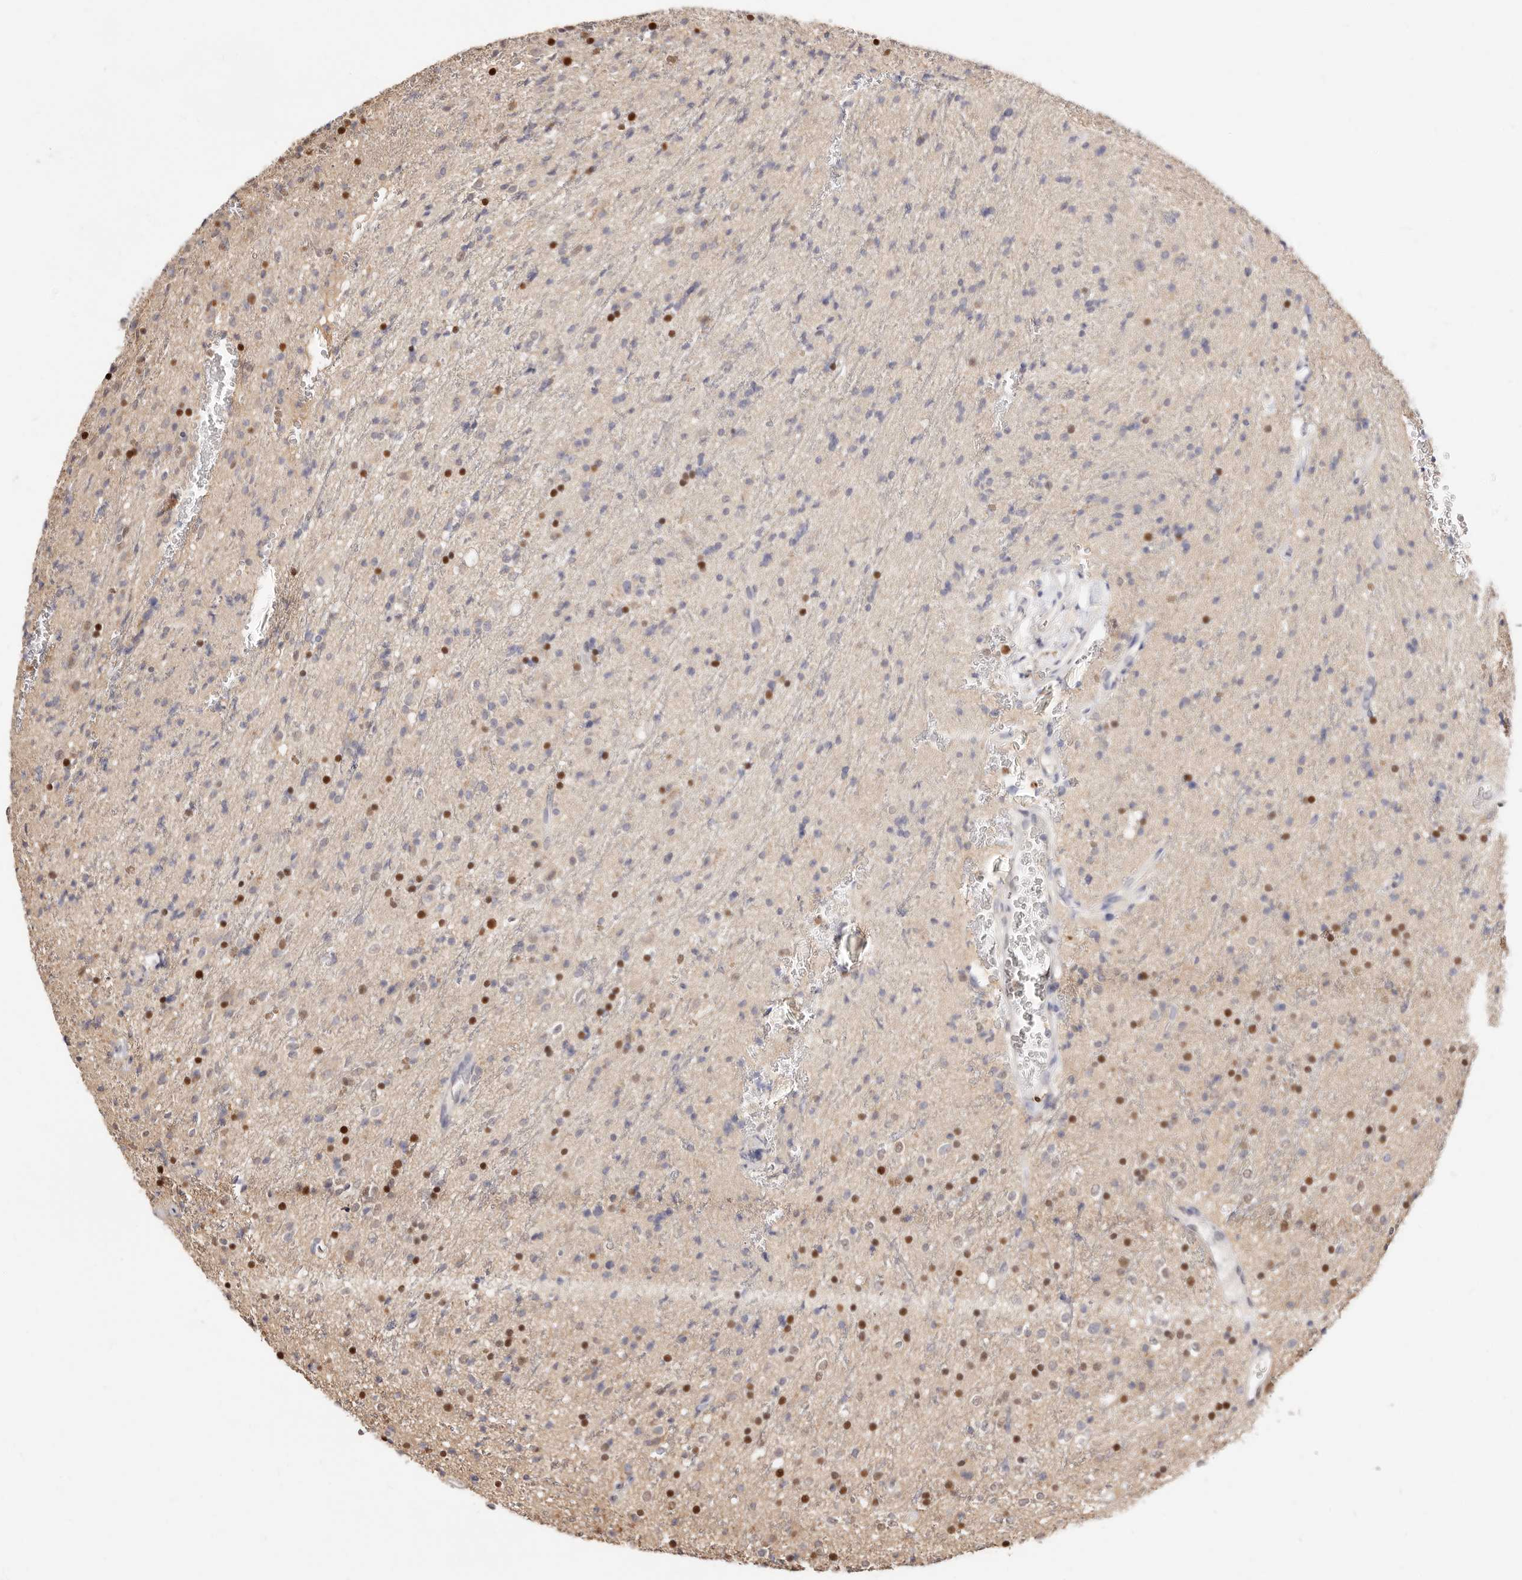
{"staining": {"intensity": "moderate", "quantity": "<25%", "location": "nuclear"}, "tissue": "glioma", "cell_type": "Tumor cells", "image_type": "cancer", "snomed": [{"axis": "morphology", "description": "Glioma, malignant, High grade"}, {"axis": "topography", "description": "Brain"}], "caption": "Immunohistochemical staining of human malignant glioma (high-grade) exhibits low levels of moderate nuclear staining in approximately <25% of tumor cells.", "gene": "TKT", "patient": {"sex": "male", "age": 34}}